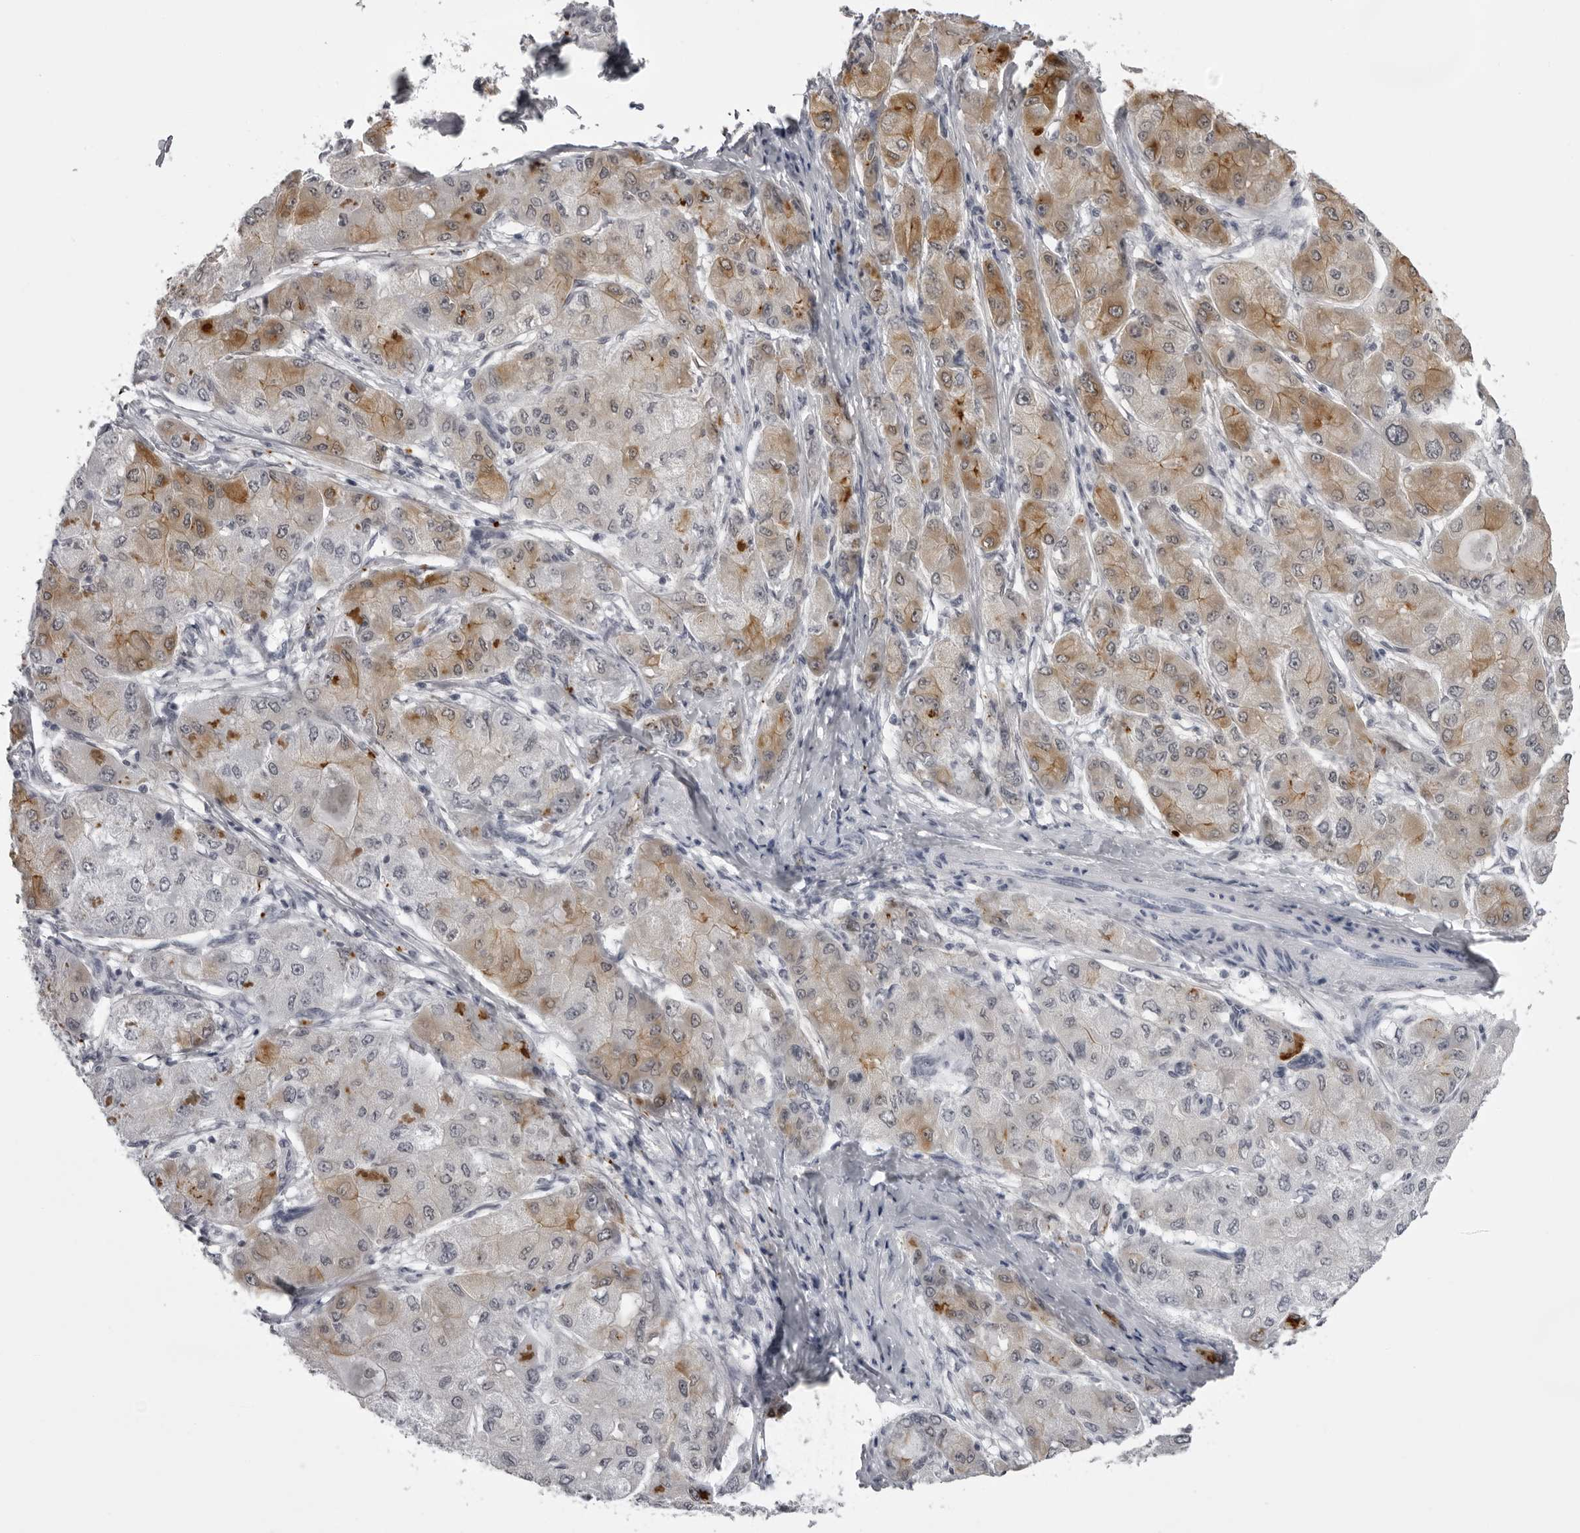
{"staining": {"intensity": "moderate", "quantity": ">75%", "location": "cytoplasmic/membranous"}, "tissue": "liver cancer", "cell_type": "Tumor cells", "image_type": "cancer", "snomed": [{"axis": "morphology", "description": "Carcinoma, Hepatocellular, NOS"}, {"axis": "topography", "description": "Liver"}], "caption": "The immunohistochemical stain shows moderate cytoplasmic/membranous expression in tumor cells of hepatocellular carcinoma (liver) tissue.", "gene": "UROD", "patient": {"sex": "male", "age": 80}}